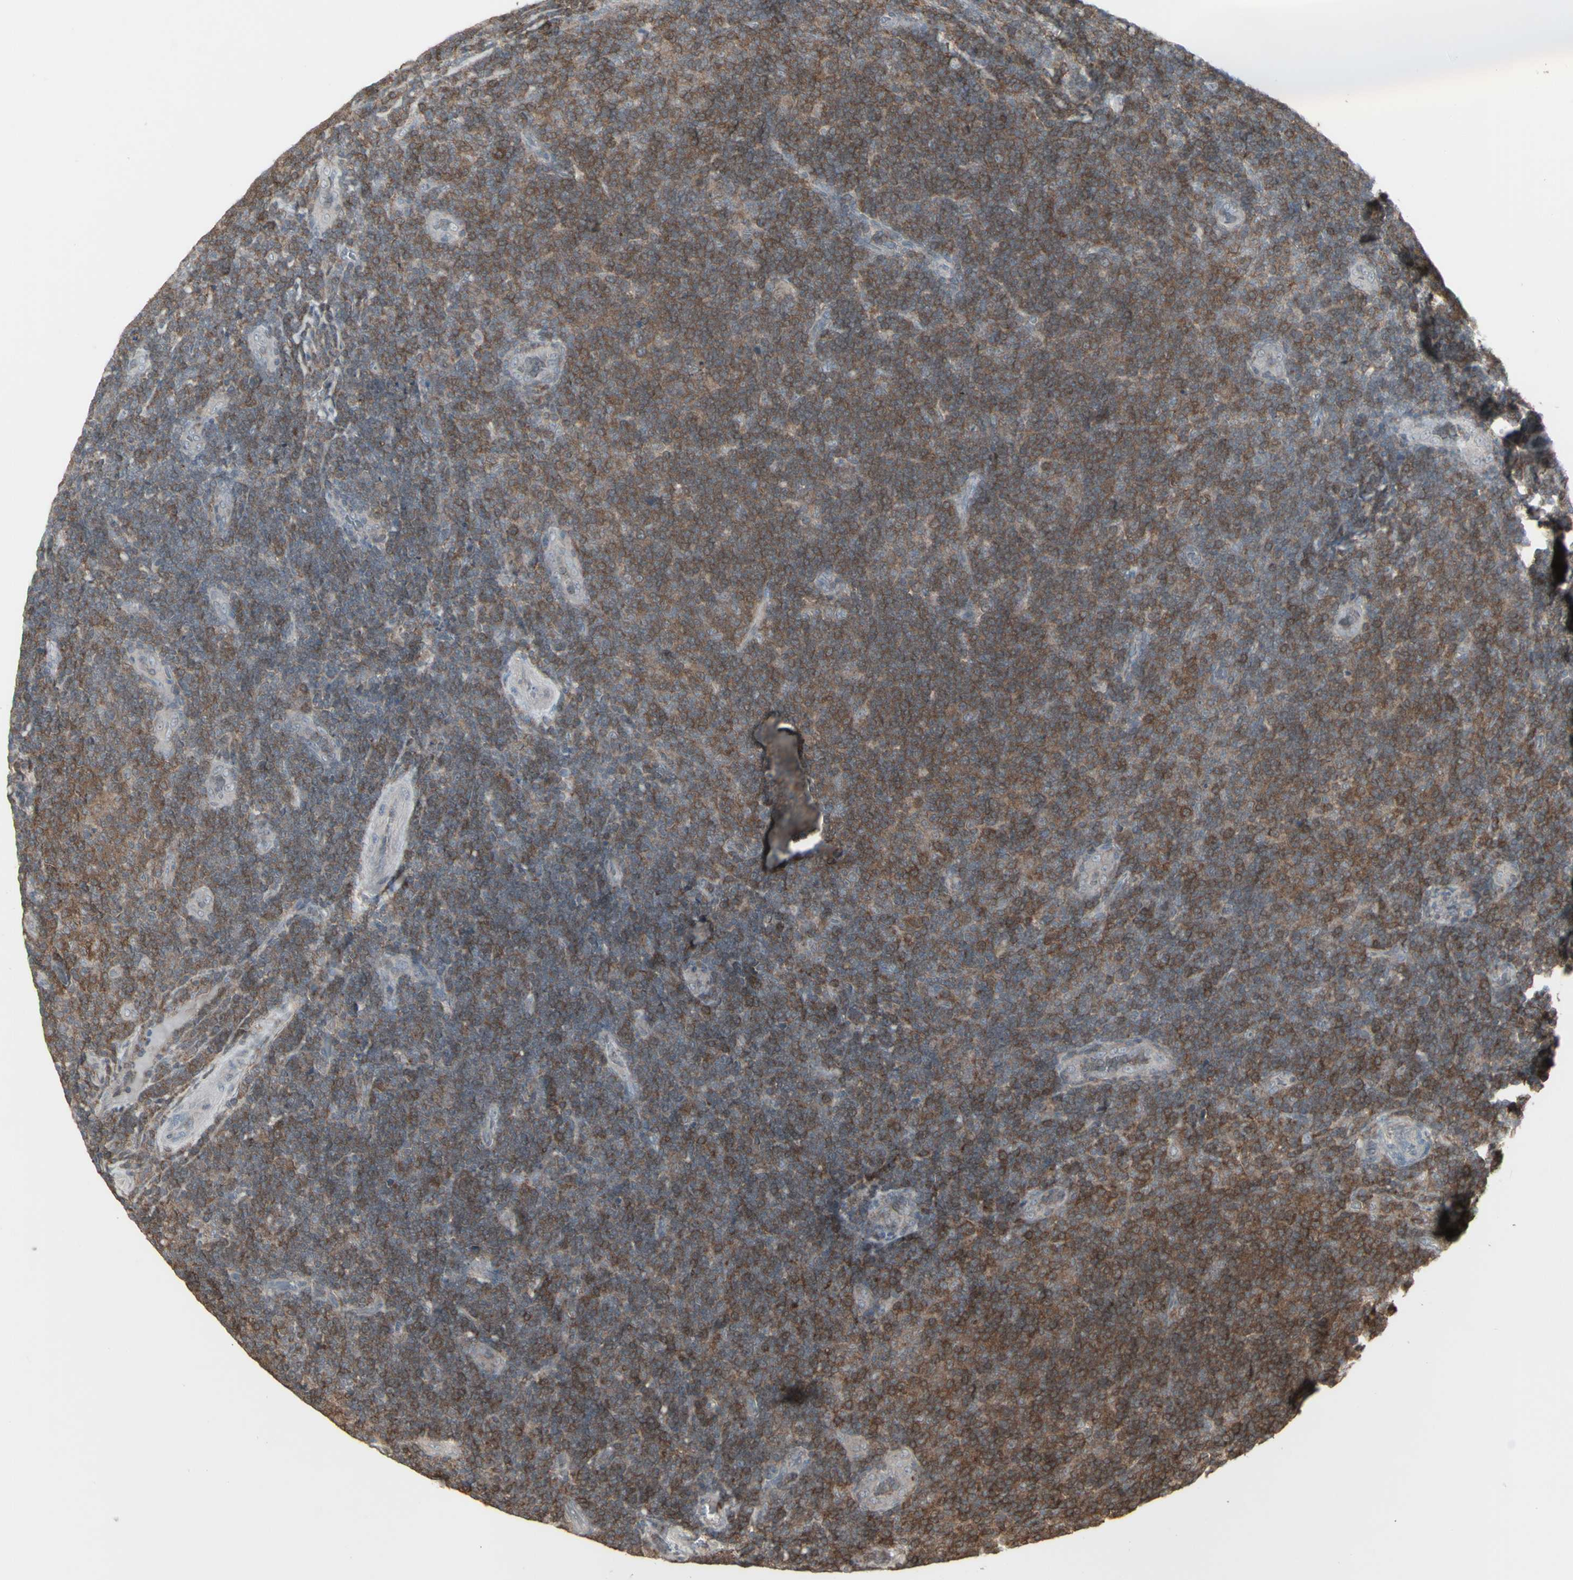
{"staining": {"intensity": "moderate", "quantity": "25%-75%", "location": "cytoplasmic/membranous"}, "tissue": "lymphoma", "cell_type": "Tumor cells", "image_type": "cancer", "snomed": [{"axis": "morphology", "description": "Malignant lymphoma, non-Hodgkin's type, Low grade"}, {"axis": "topography", "description": "Lymph node"}], "caption": "High-magnification brightfield microscopy of malignant lymphoma, non-Hodgkin's type (low-grade) stained with DAB (3,3'-diaminobenzidine) (brown) and counterstained with hematoxylin (blue). tumor cells exhibit moderate cytoplasmic/membranous positivity is identified in approximately25%-75% of cells.", "gene": "CSK", "patient": {"sex": "male", "age": 83}}